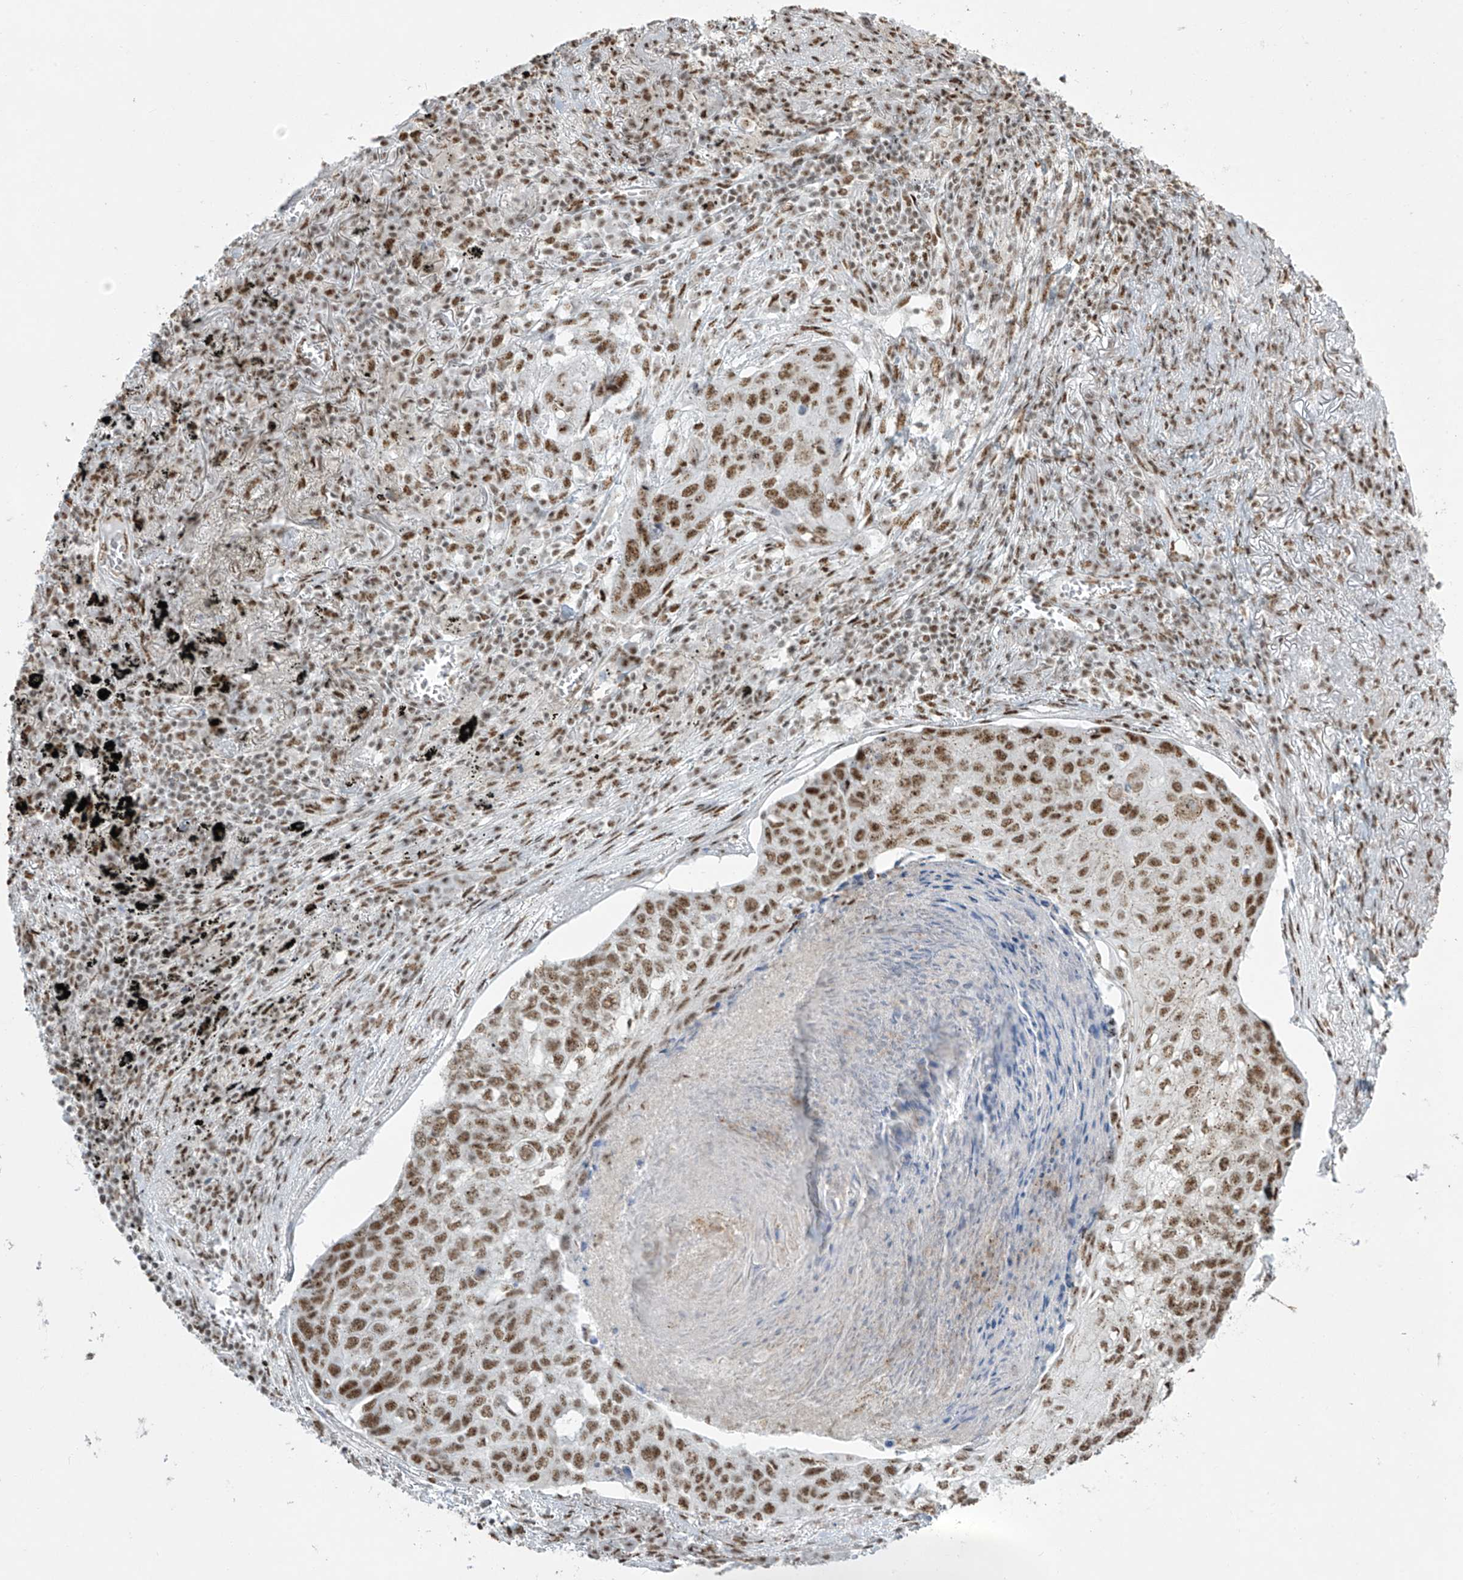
{"staining": {"intensity": "moderate", "quantity": ">75%", "location": "nuclear"}, "tissue": "lung cancer", "cell_type": "Tumor cells", "image_type": "cancer", "snomed": [{"axis": "morphology", "description": "Squamous cell carcinoma, NOS"}, {"axis": "topography", "description": "Lung"}], "caption": "Lung cancer (squamous cell carcinoma) stained for a protein (brown) reveals moderate nuclear positive positivity in approximately >75% of tumor cells.", "gene": "MS4A6A", "patient": {"sex": "female", "age": 63}}